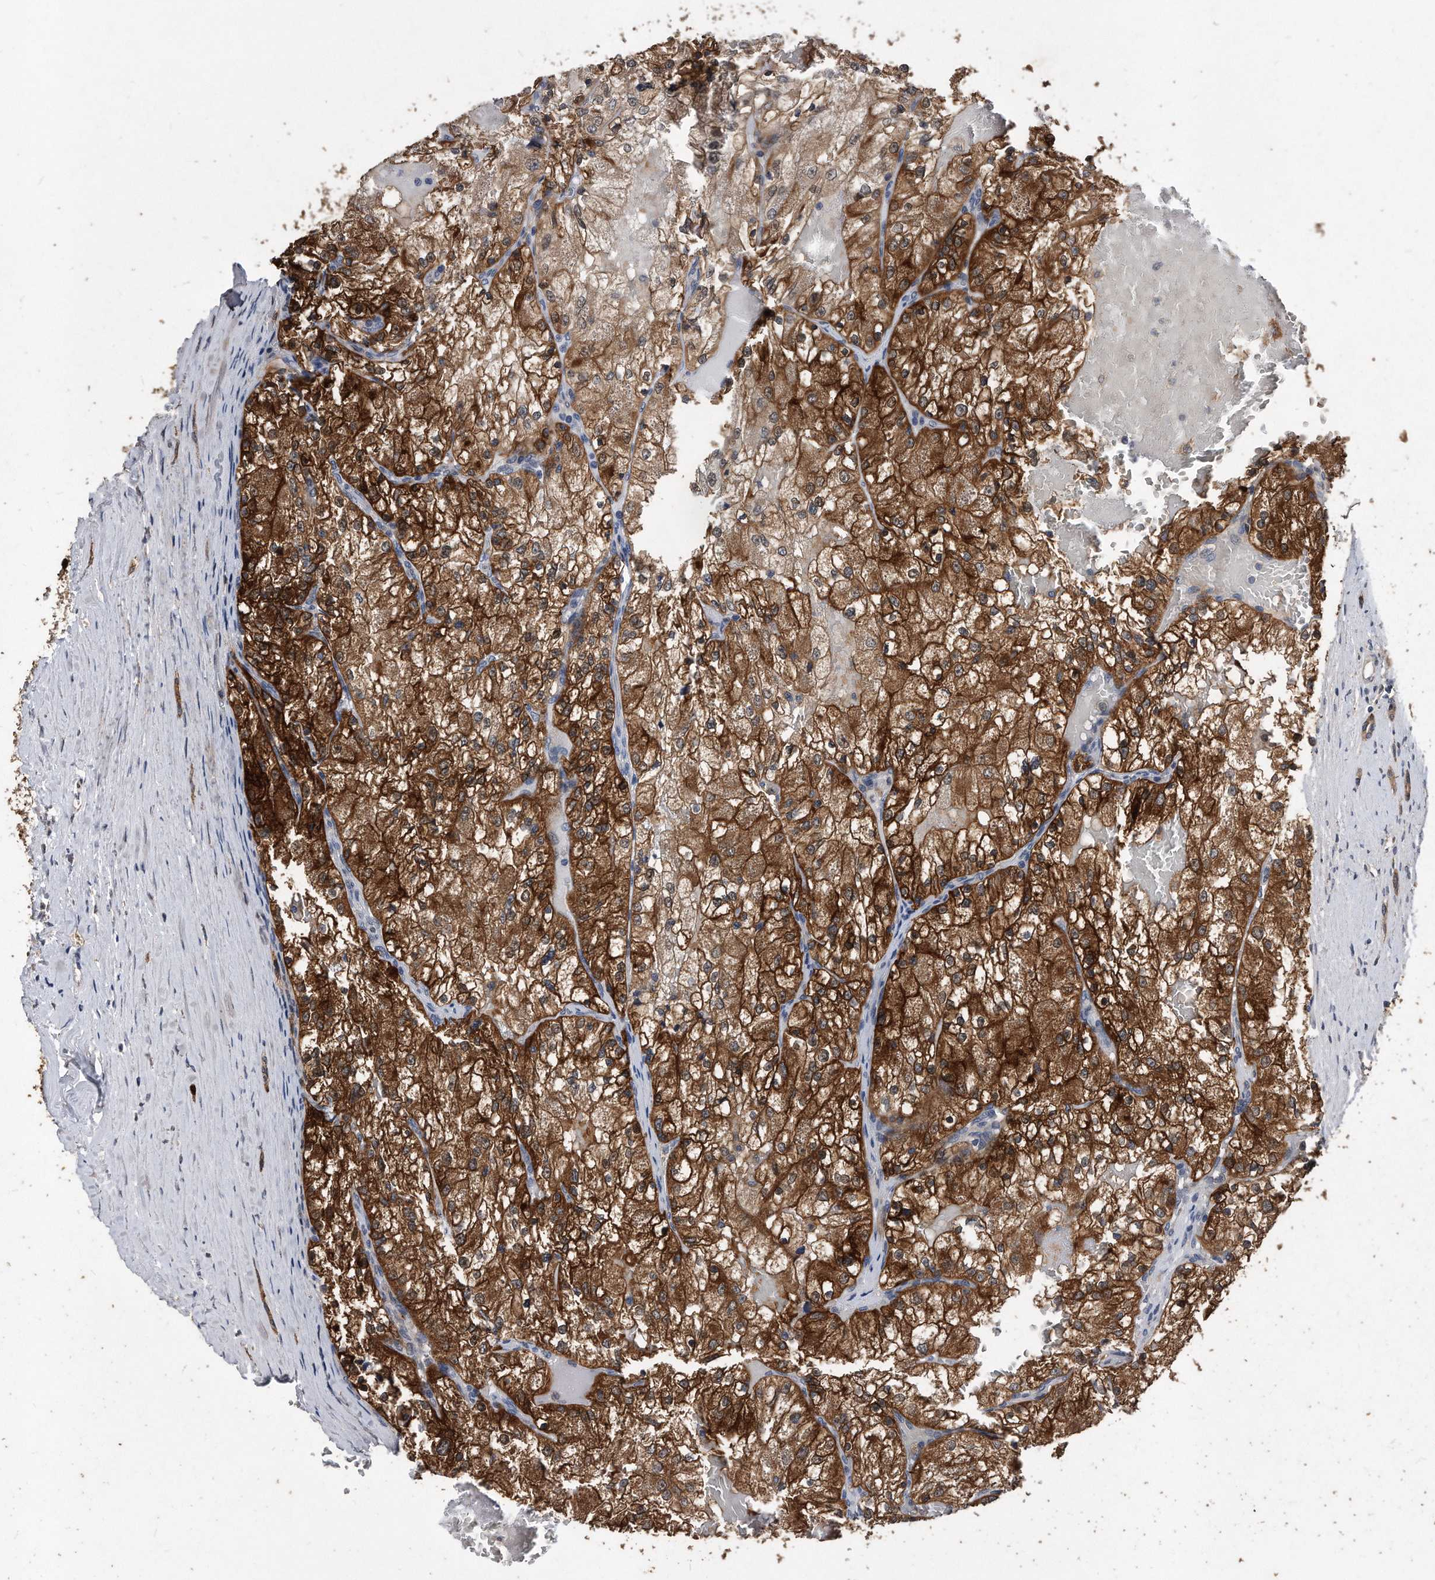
{"staining": {"intensity": "strong", "quantity": ">75%", "location": "cytoplasmic/membranous"}, "tissue": "renal cancer", "cell_type": "Tumor cells", "image_type": "cancer", "snomed": [{"axis": "morphology", "description": "Normal tissue, NOS"}, {"axis": "morphology", "description": "Adenocarcinoma, NOS"}, {"axis": "topography", "description": "Kidney"}], "caption": "Tumor cells show strong cytoplasmic/membranous staining in approximately >75% of cells in adenocarcinoma (renal).", "gene": "IL20RA", "patient": {"sex": "male", "age": 68}}